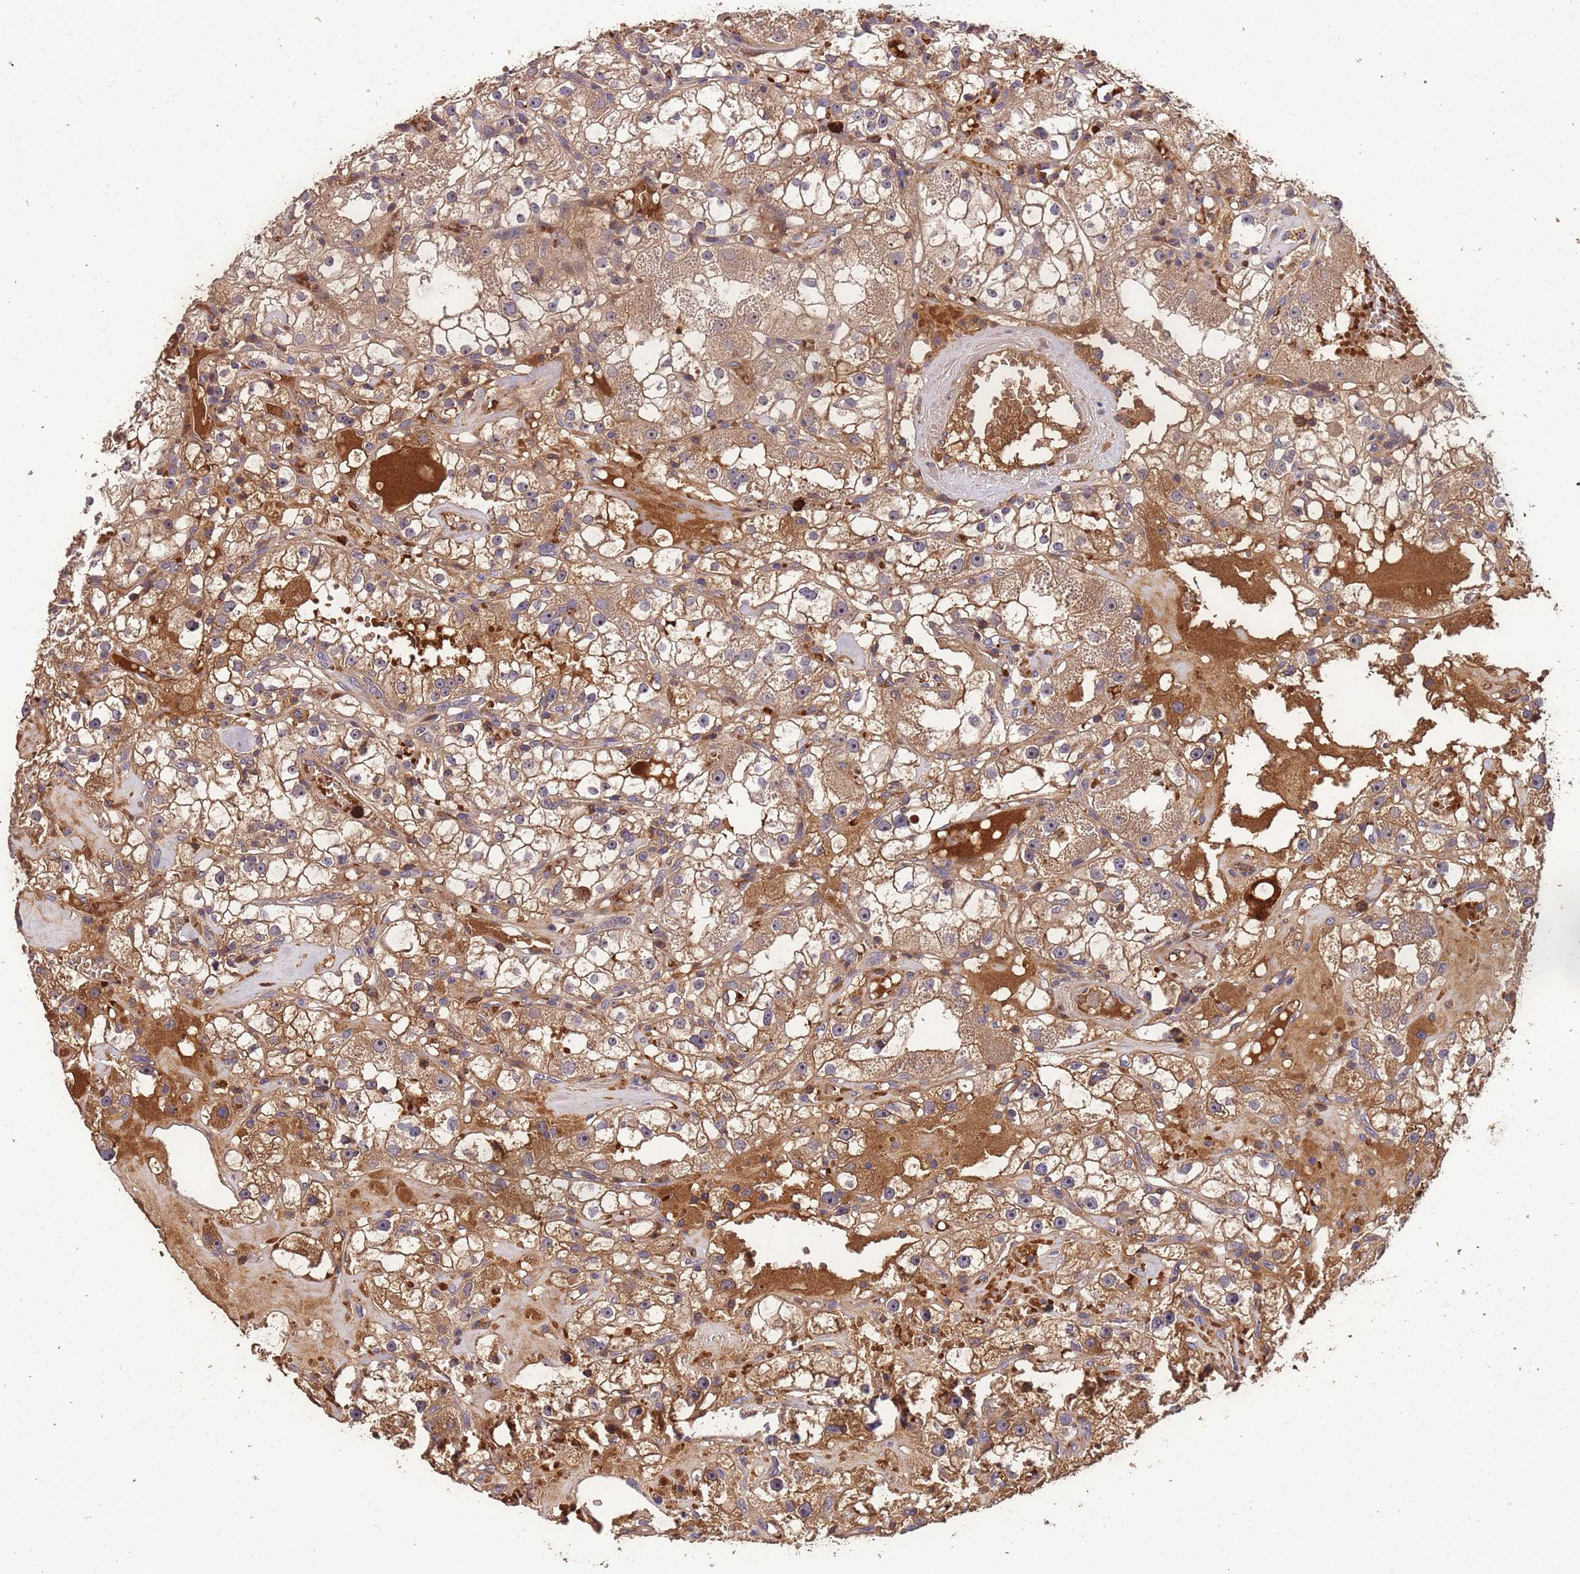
{"staining": {"intensity": "moderate", "quantity": ">75%", "location": "cytoplasmic/membranous"}, "tissue": "renal cancer", "cell_type": "Tumor cells", "image_type": "cancer", "snomed": [{"axis": "morphology", "description": "Adenocarcinoma, NOS"}, {"axis": "topography", "description": "Kidney"}], "caption": "This is a histology image of immunohistochemistry (IHC) staining of adenocarcinoma (renal), which shows moderate positivity in the cytoplasmic/membranous of tumor cells.", "gene": "CCDC184", "patient": {"sex": "male", "age": 56}}